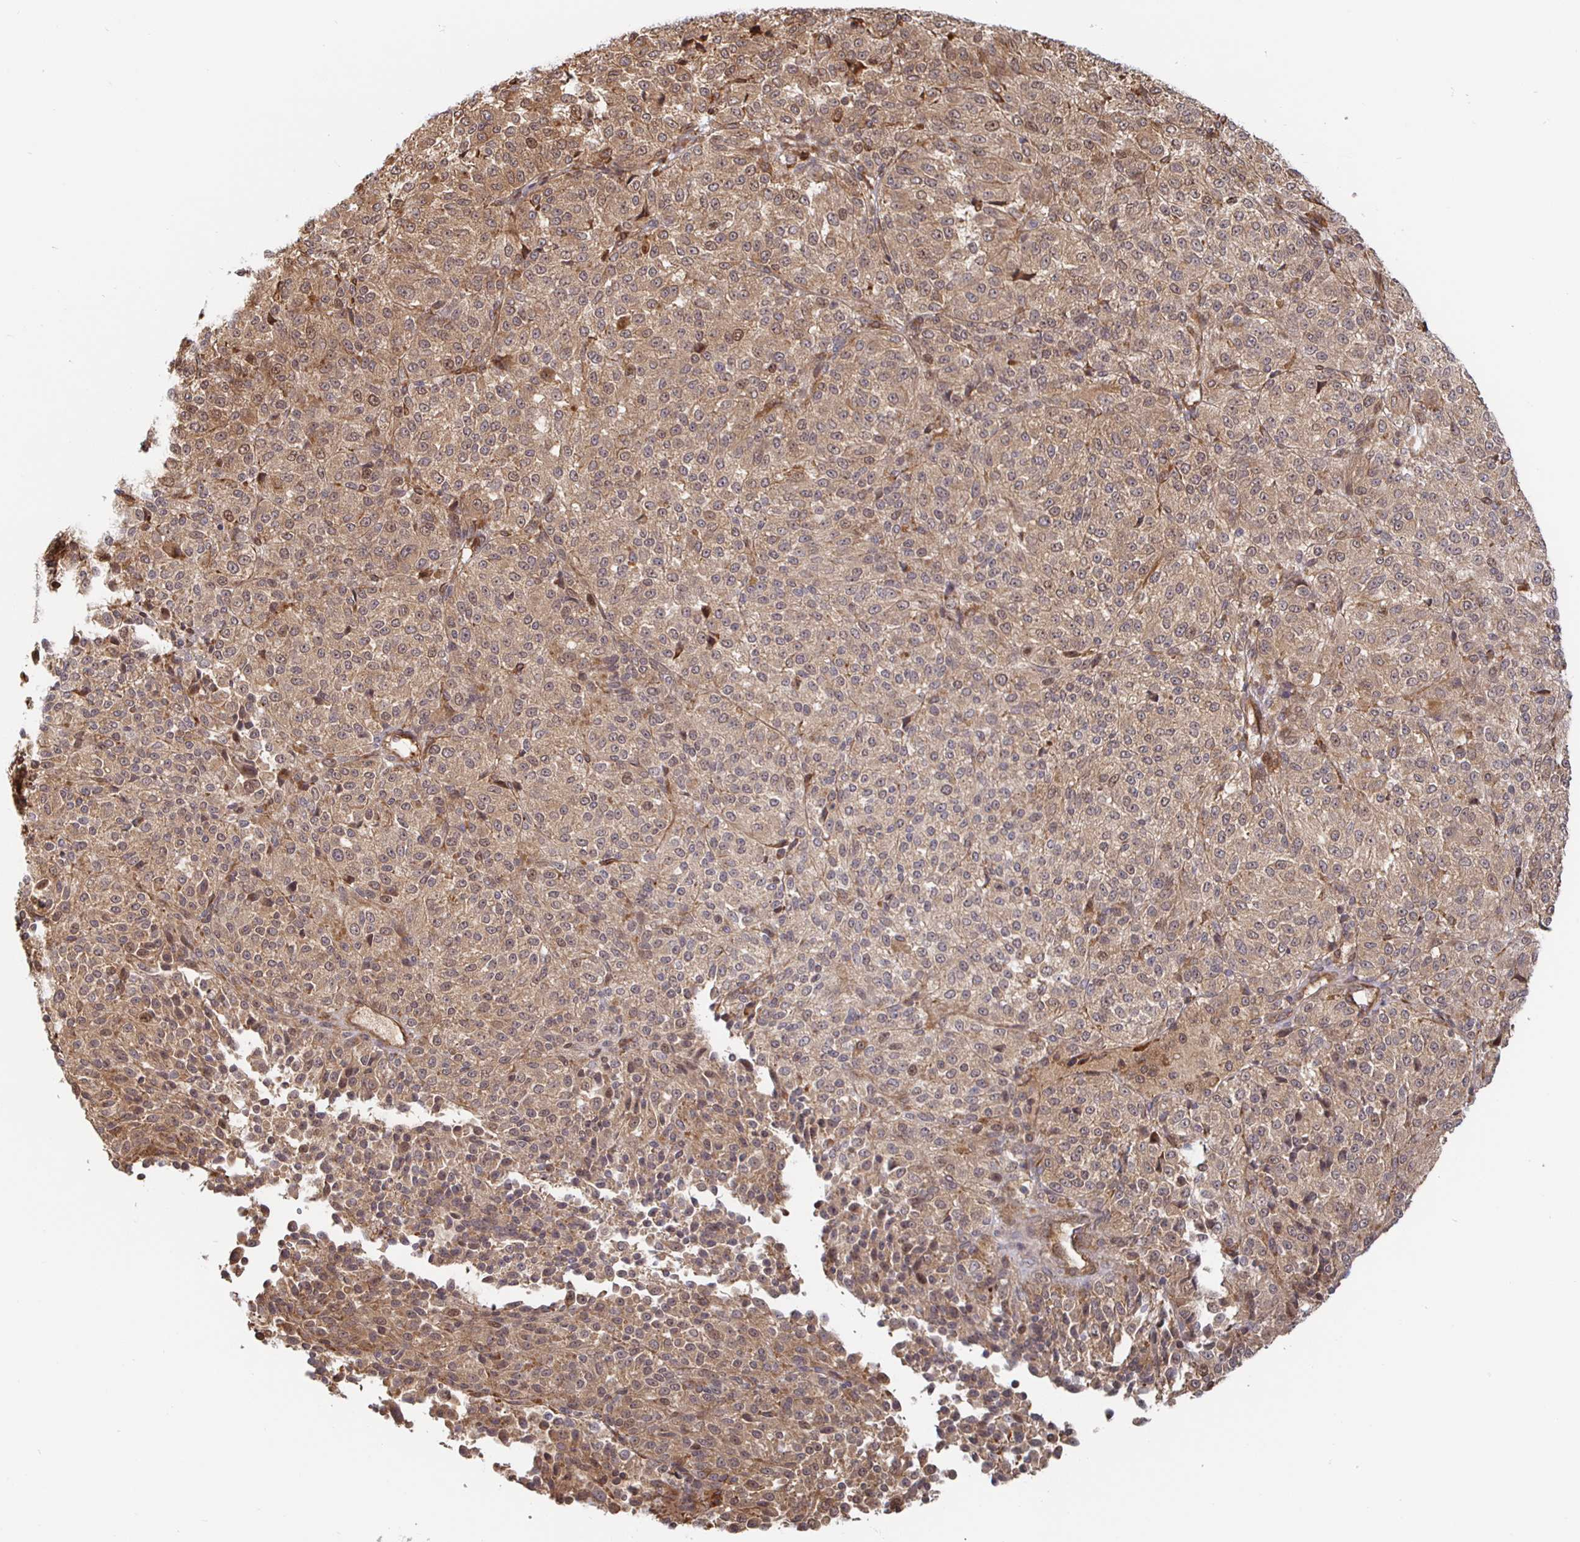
{"staining": {"intensity": "moderate", "quantity": ">75%", "location": "cytoplasmic/membranous,nuclear"}, "tissue": "melanoma", "cell_type": "Tumor cells", "image_type": "cancer", "snomed": [{"axis": "morphology", "description": "Malignant melanoma, Metastatic site"}, {"axis": "topography", "description": "Brain"}], "caption": "Melanoma was stained to show a protein in brown. There is medium levels of moderate cytoplasmic/membranous and nuclear positivity in approximately >75% of tumor cells.", "gene": "STRAP", "patient": {"sex": "female", "age": 56}}